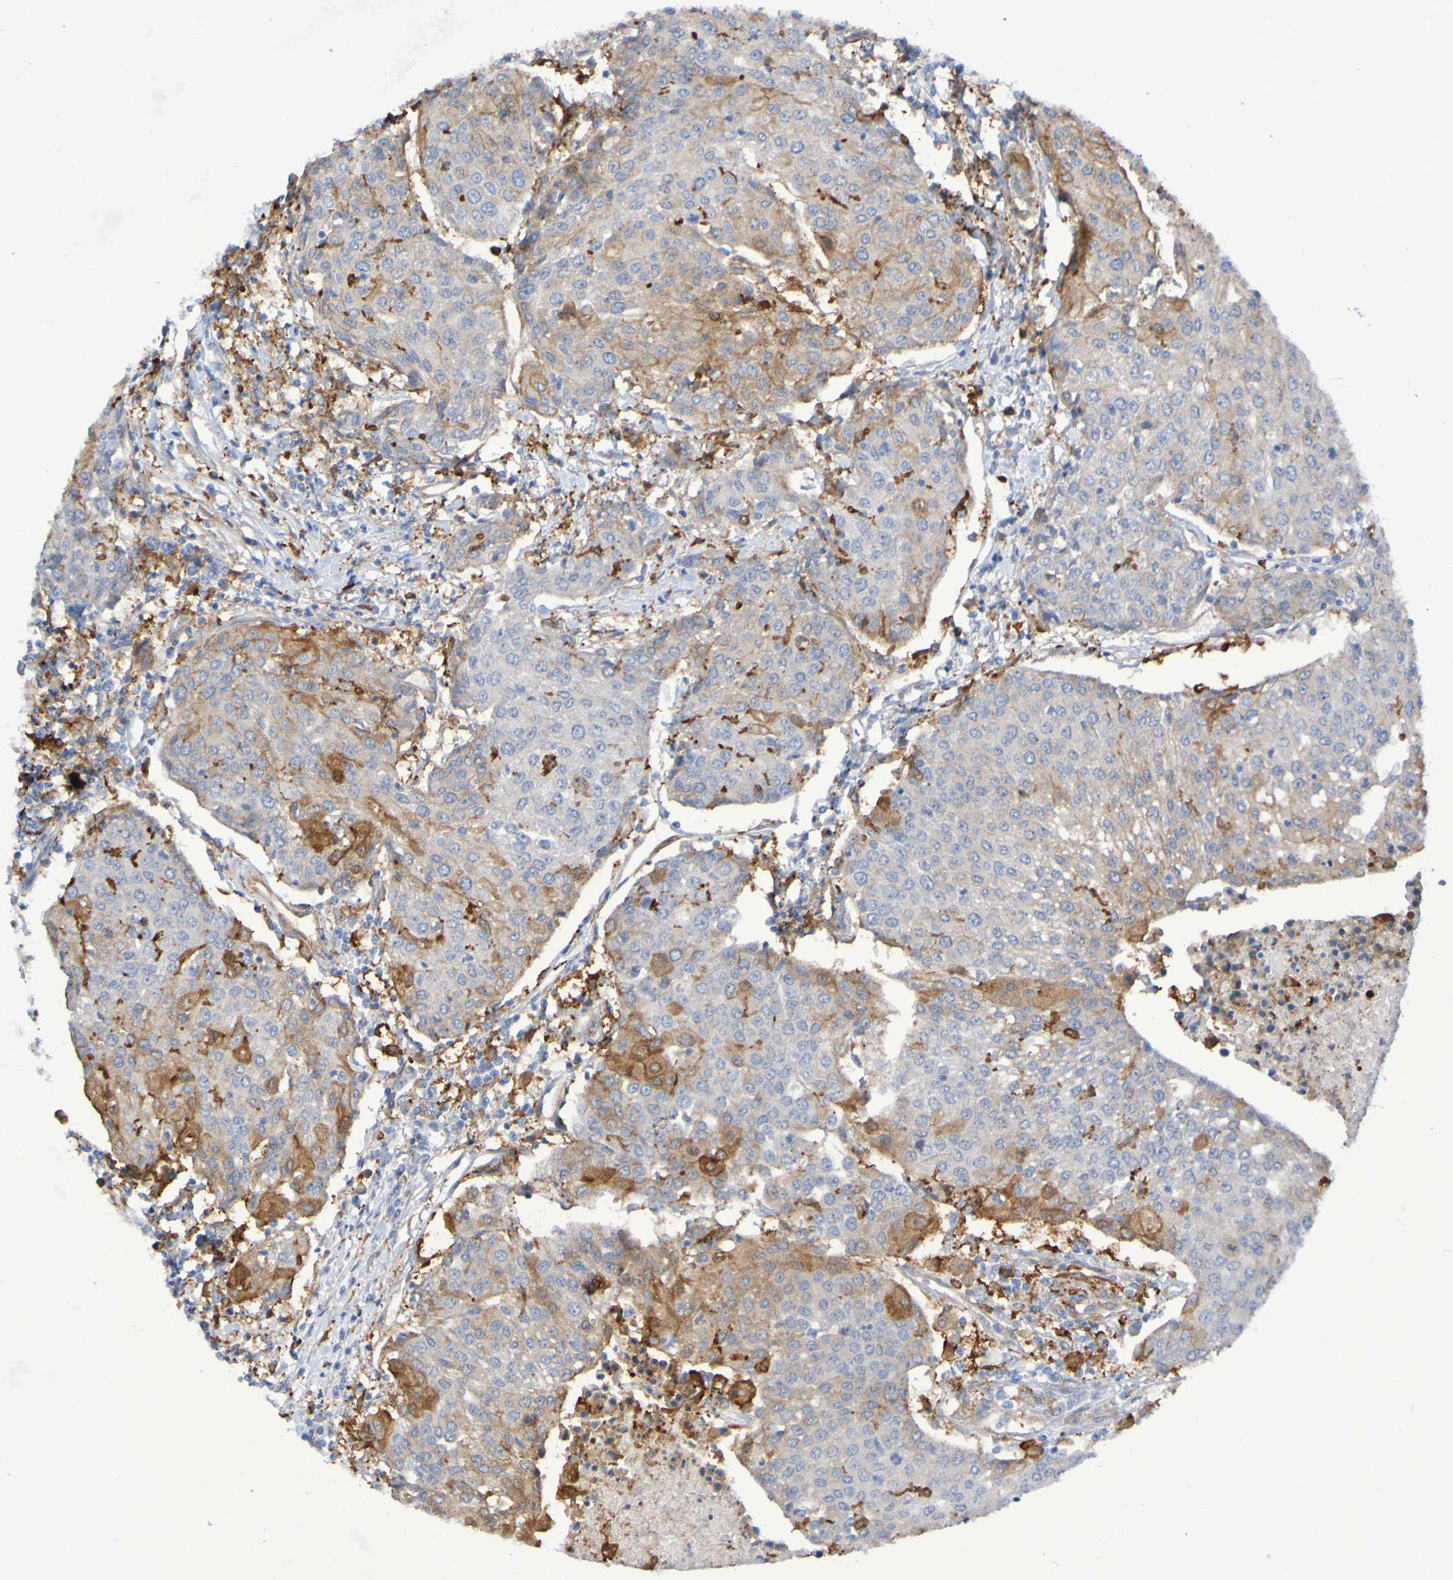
{"staining": {"intensity": "moderate", "quantity": "<25%", "location": "cytoplasmic/membranous"}, "tissue": "urothelial cancer", "cell_type": "Tumor cells", "image_type": "cancer", "snomed": [{"axis": "morphology", "description": "Urothelial carcinoma, High grade"}, {"axis": "topography", "description": "Urinary bladder"}], "caption": "High-magnification brightfield microscopy of urothelial carcinoma (high-grade) stained with DAB (3,3'-diaminobenzidine) (brown) and counterstained with hematoxylin (blue). tumor cells exhibit moderate cytoplasmic/membranous staining is present in approximately<25% of cells. (Stains: DAB (3,3'-diaminobenzidine) in brown, nuclei in blue, Microscopy: brightfield microscopy at high magnification).", "gene": "SCRG1", "patient": {"sex": "female", "age": 85}}